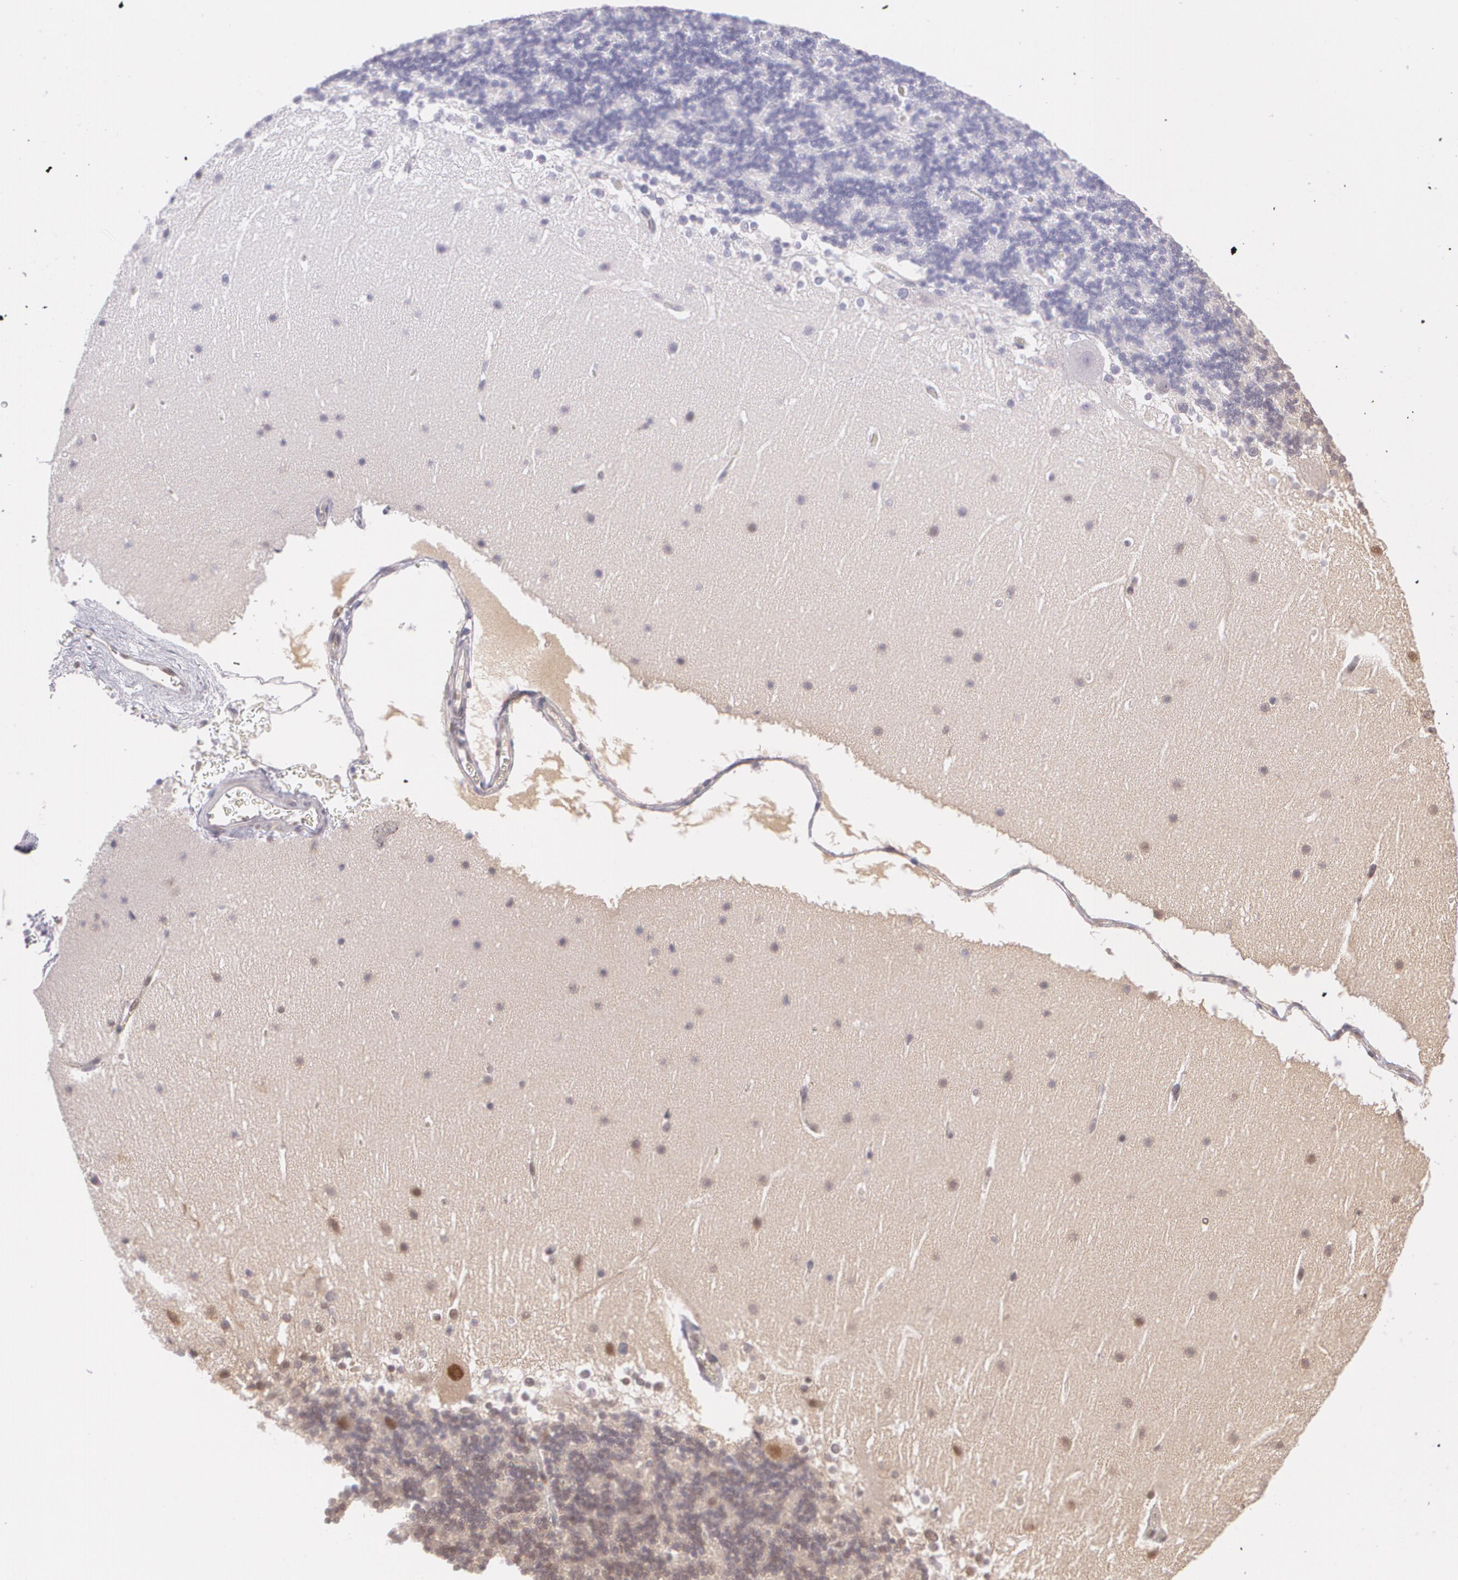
{"staining": {"intensity": "moderate", "quantity": "25%-75%", "location": "nuclear"}, "tissue": "cerebellum", "cell_type": "Cells in granular layer", "image_type": "normal", "snomed": [{"axis": "morphology", "description": "Normal tissue, NOS"}, {"axis": "topography", "description": "Cerebellum"}], "caption": "Cells in granular layer demonstrate medium levels of moderate nuclear staining in approximately 25%-75% of cells in benign cerebellum. (DAB = brown stain, brightfield microscopy at high magnification).", "gene": "CUL2", "patient": {"sex": "female", "age": 19}}